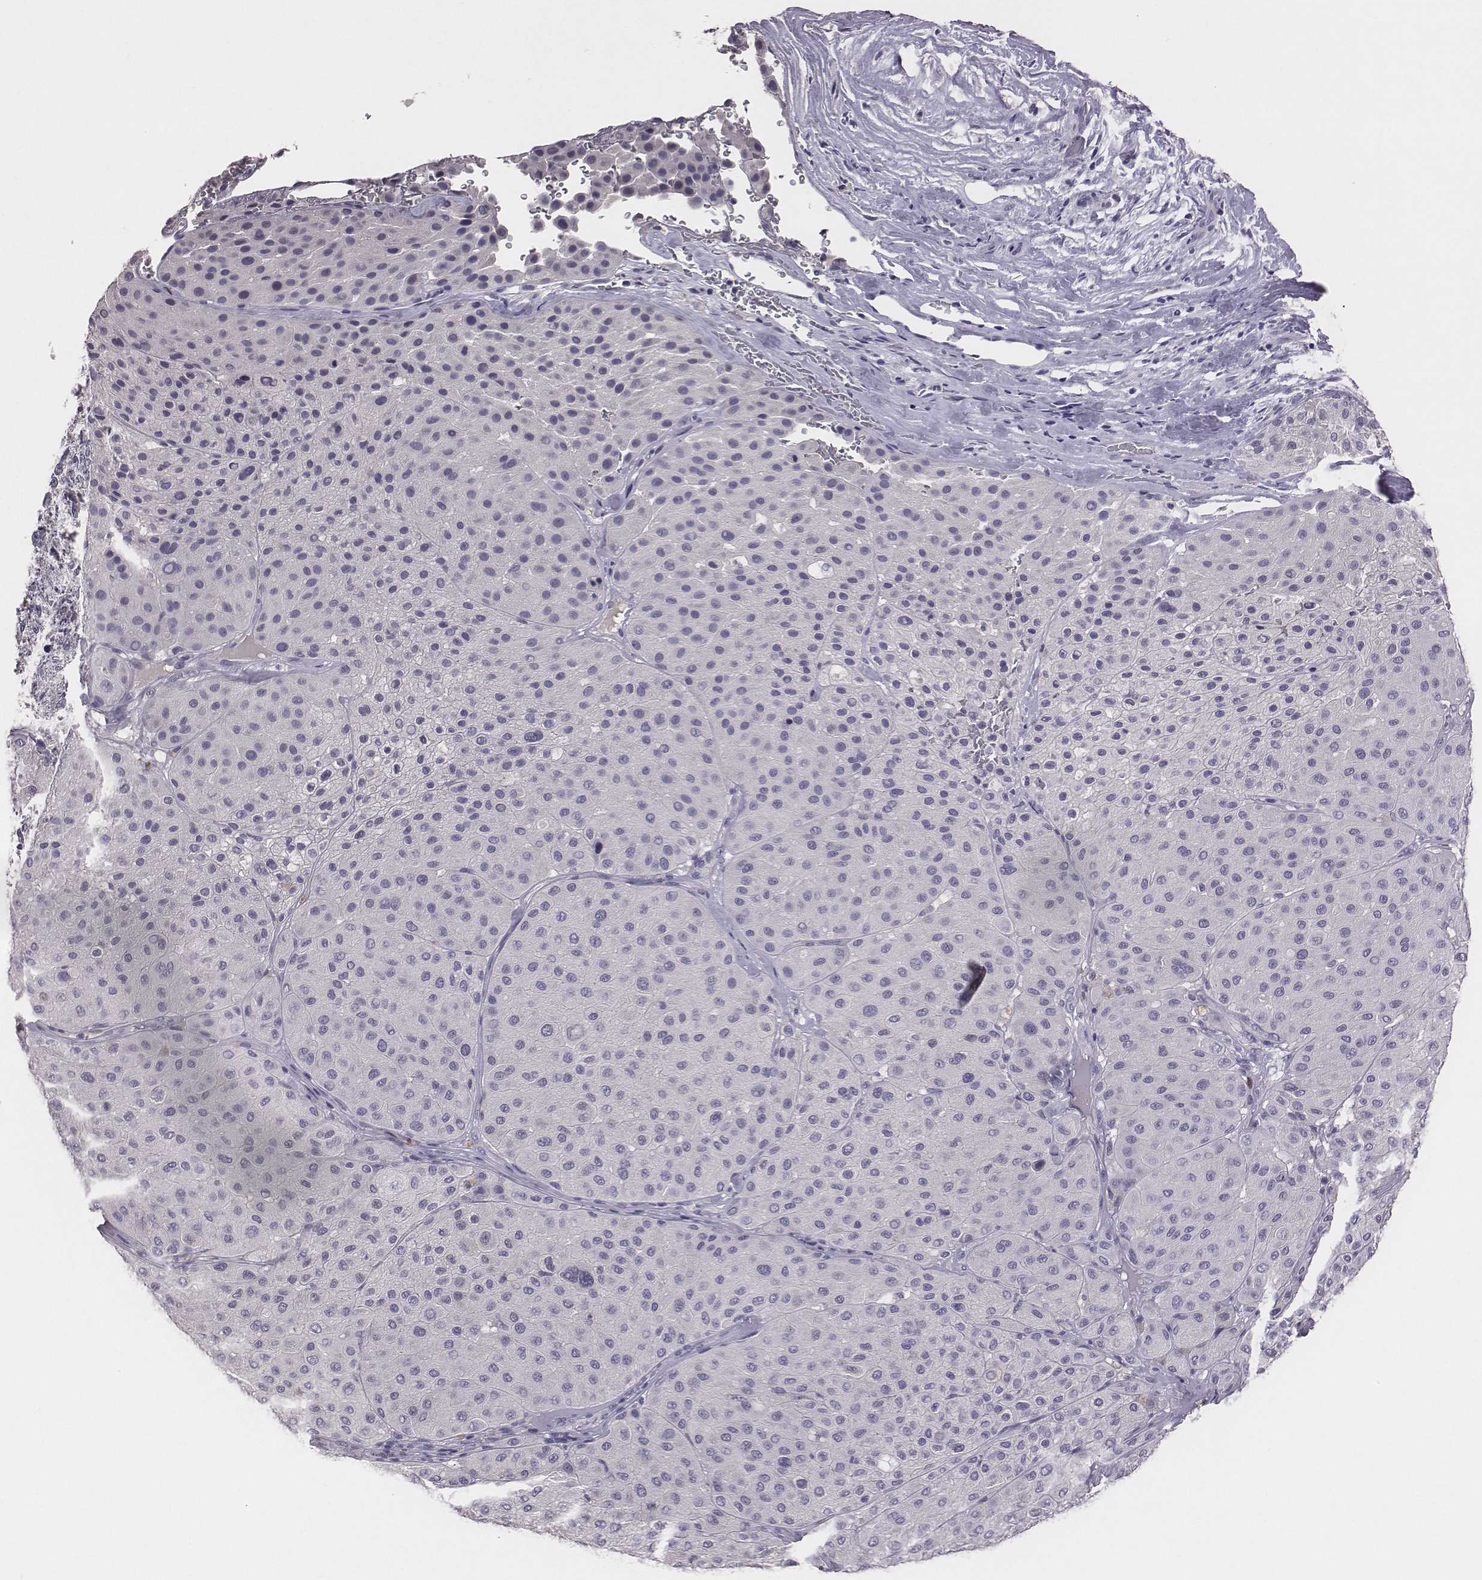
{"staining": {"intensity": "negative", "quantity": "none", "location": "none"}, "tissue": "melanoma", "cell_type": "Tumor cells", "image_type": "cancer", "snomed": [{"axis": "morphology", "description": "Malignant melanoma, Metastatic site"}, {"axis": "topography", "description": "Smooth muscle"}], "caption": "A micrograph of human malignant melanoma (metastatic site) is negative for staining in tumor cells. Nuclei are stained in blue.", "gene": "EN1", "patient": {"sex": "male", "age": 41}}